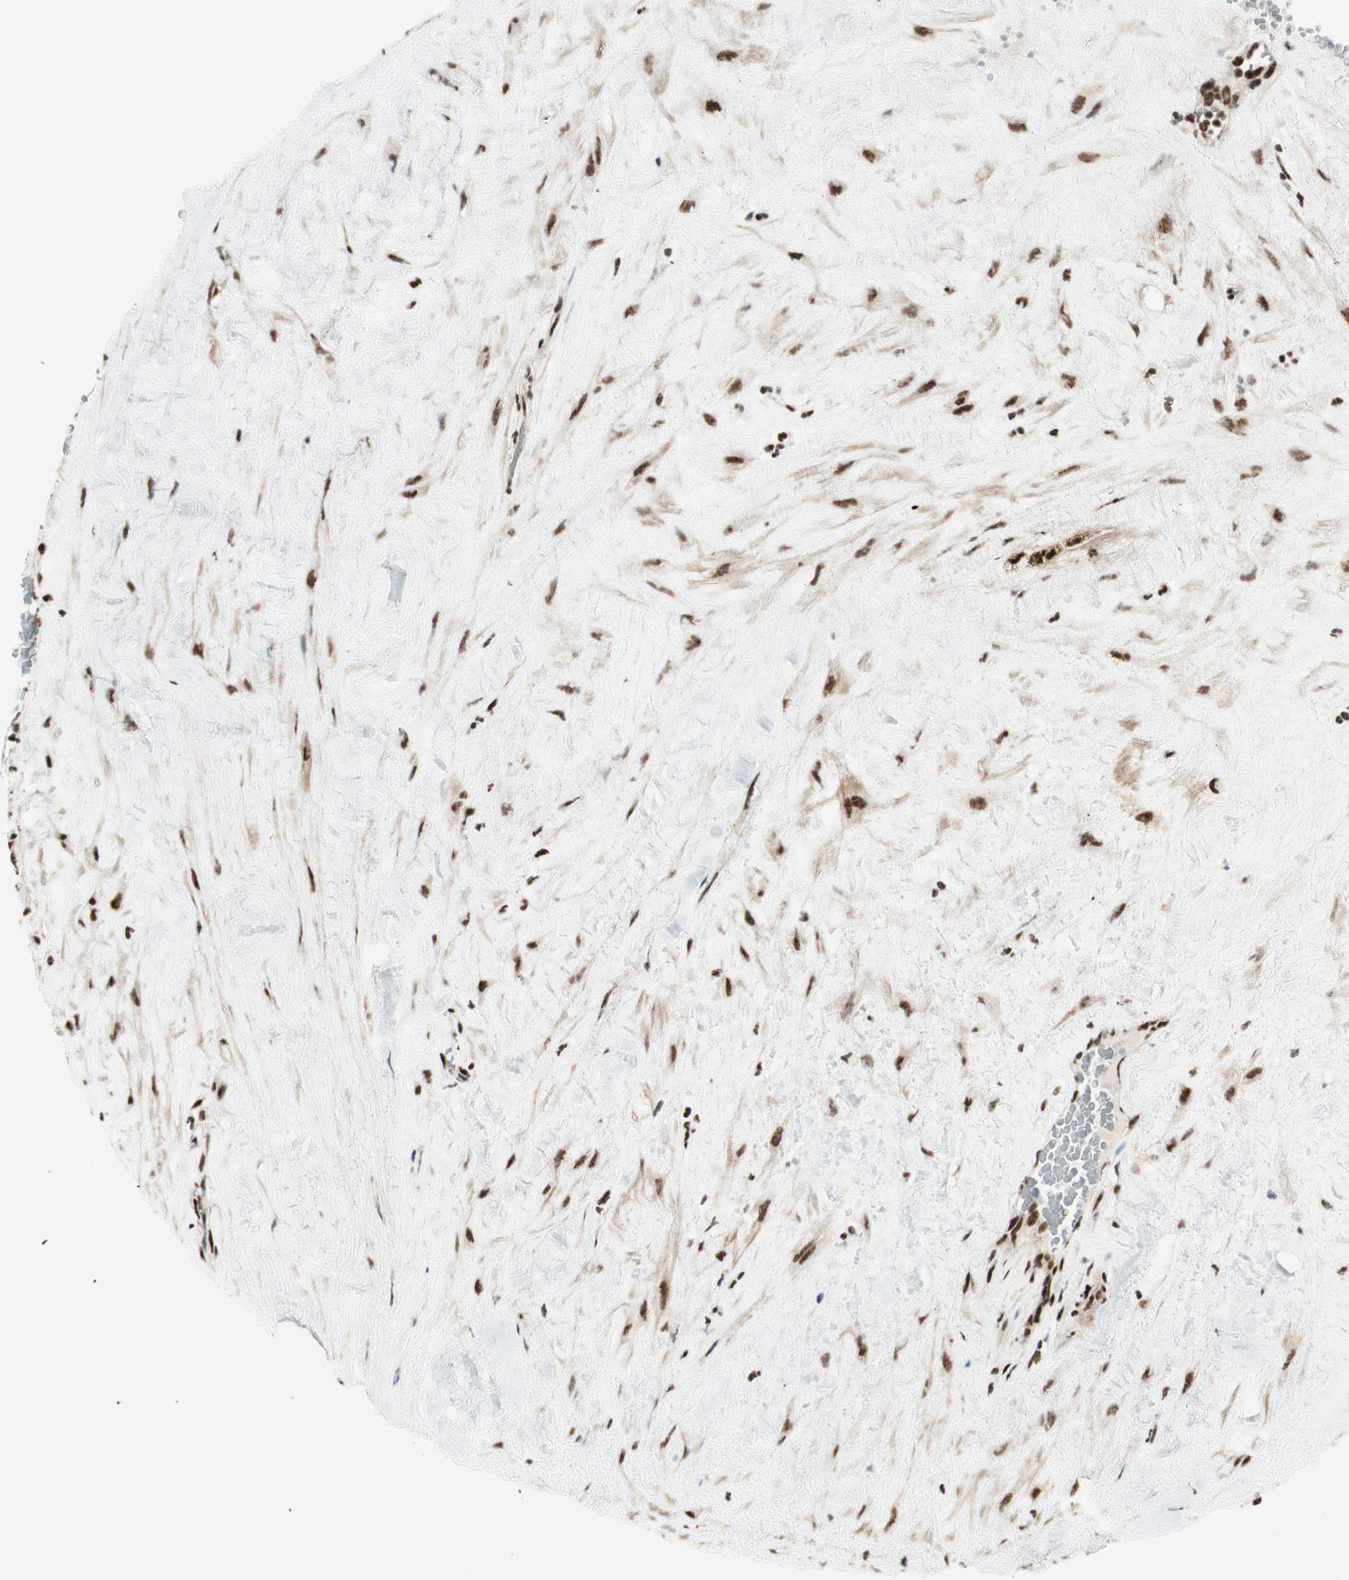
{"staining": {"intensity": "strong", "quantity": ">75%", "location": "nuclear"}, "tissue": "testis cancer", "cell_type": "Tumor cells", "image_type": "cancer", "snomed": [{"axis": "morphology", "description": "Seminoma, NOS"}, {"axis": "topography", "description": "Testis"}], "caption": "Testis cancer (seminoma) stained with a brown dye exhibits strong nuclear positive staining in approximately >75% of tumor cells.", "gene": "HEXIM1", "patient": {"sex": "male", "age": 71}}